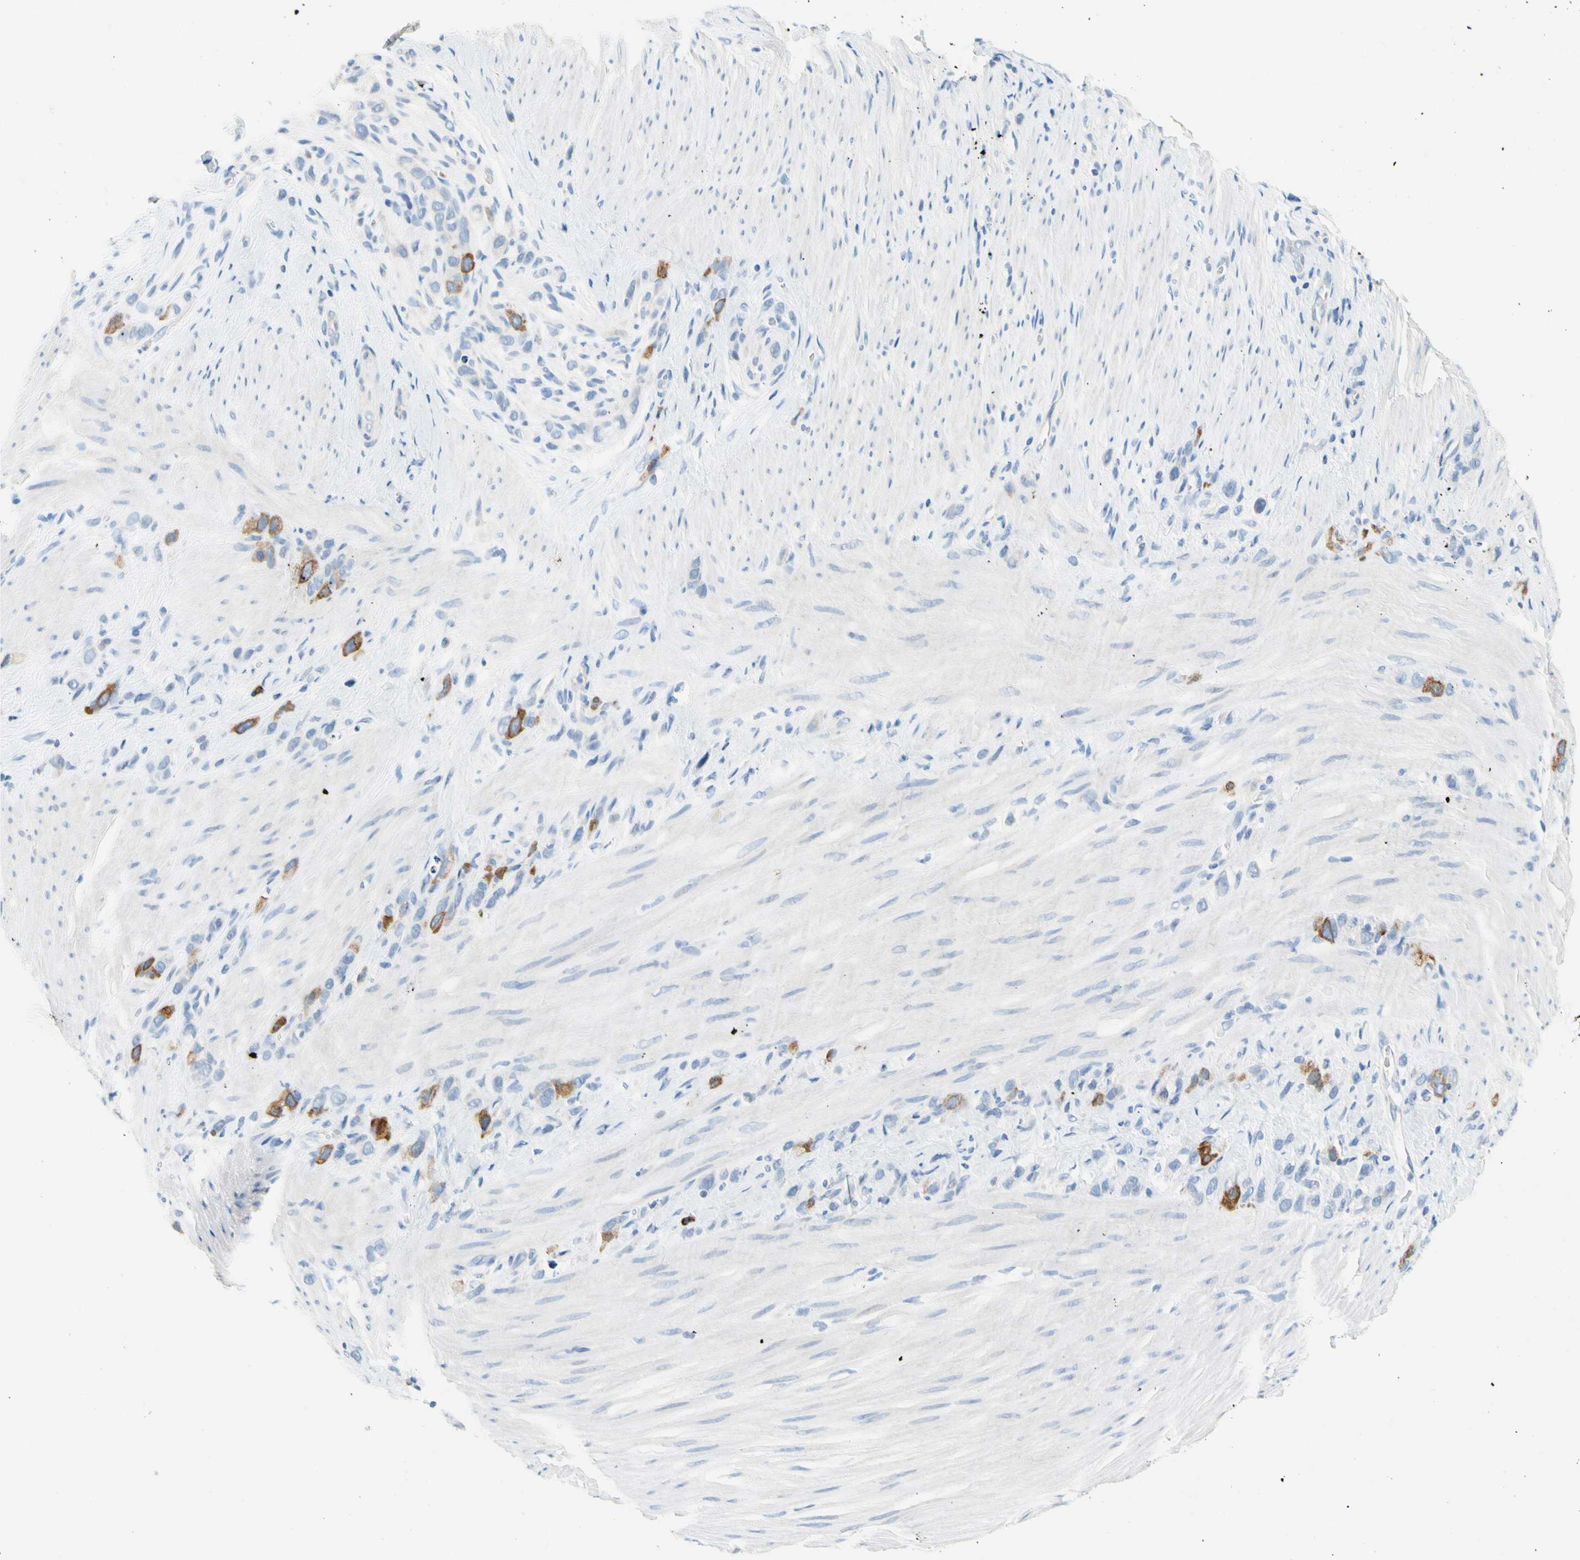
{"staining": {"intensity": "moderate", "quantity": "<25%", "location": "cytoplasmic/membranous"}, "tissue": "stomach cancer", "cell_type": "Tumor cells", "image_type": "cancer", "snomed": [{"axis": "morphology", "description": "Normal tissue, NOS"}, {"axis": "morphology", "description": "Adenocarcinoma, NOS"}, {"axis": "morphology", "description": "Adenocarcinoma, High grade"}, {"axis": "topography", "description": "Stomach, upper"}, {"axis": "topography", "description": "Stomach"}], "caption": "A low amount of moderate cytoplasmic/membranous expression is appreciated in approximately <25% of tumor cells in adenocarcinoma (stomach) tissue. (brown staining indicates protein expression, while blue staining denotes nuclei).", "gene": "TACC3", "patient": {"sex": "female", "age": 65}}